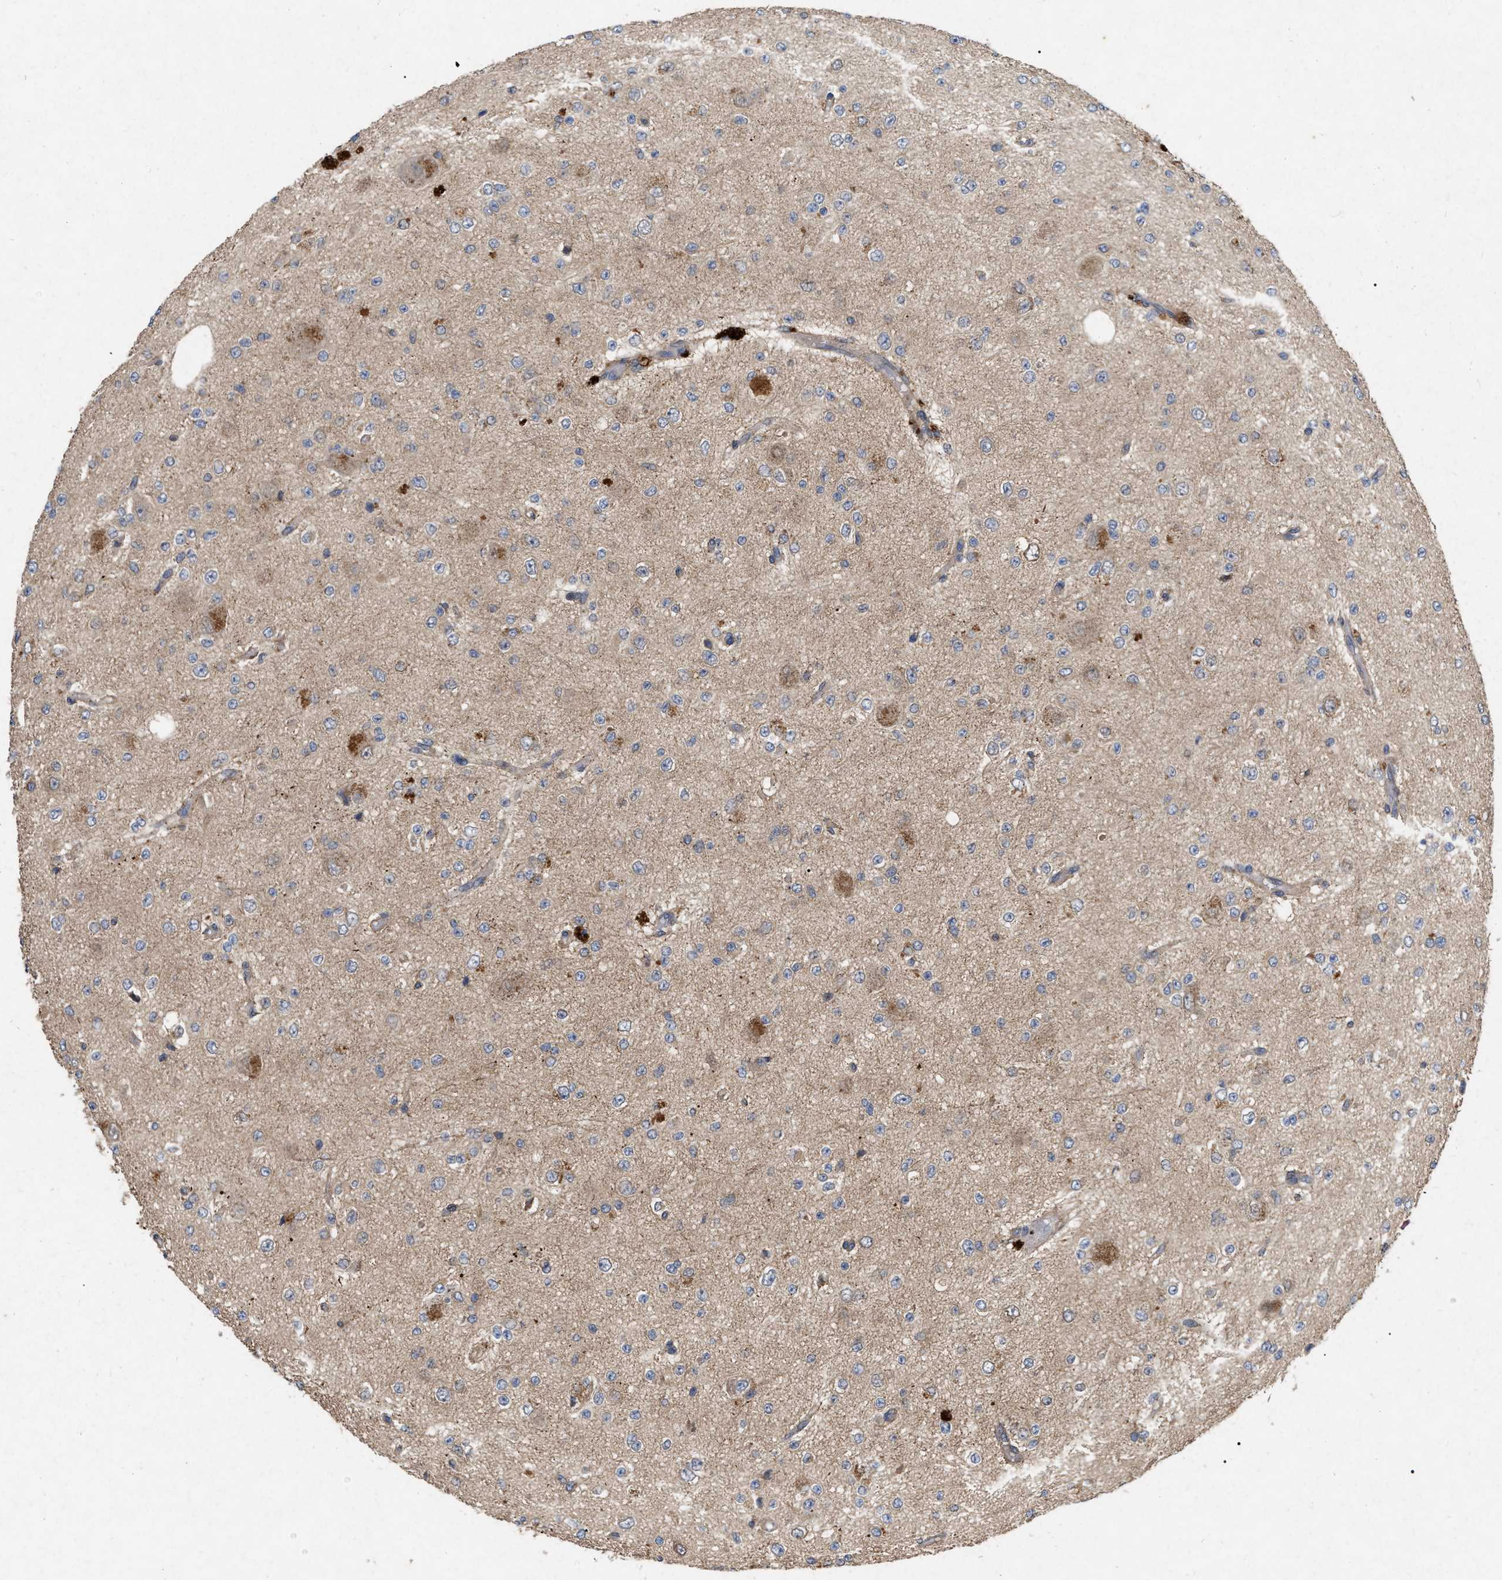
{"staining": {"intensity": "moderate", "quantity": "<25%", "location": "cytoplasmic/membranous"}, "tissue": "glioma", "cell_type": "Tumor cells", "image_type": "cancer", "snomed": [{"axis": "morphology", "description": "Glioma, malignant, High grade"}, {"axis": "topography", "description": "pancreas cauda"}], "caption": "An immunohistochemistry photomicrograph of neoplastic tissue is shown. Protein staining in brown shows moderate cytoplasmic/membranous positivity in high-grade glioma (malignant) within tumor cells. (brown staining indicates protein expression, while blue staining denotes nuclei).", "gene": "CDKN2C", "patient": {"sex": "male", "age": 60}}